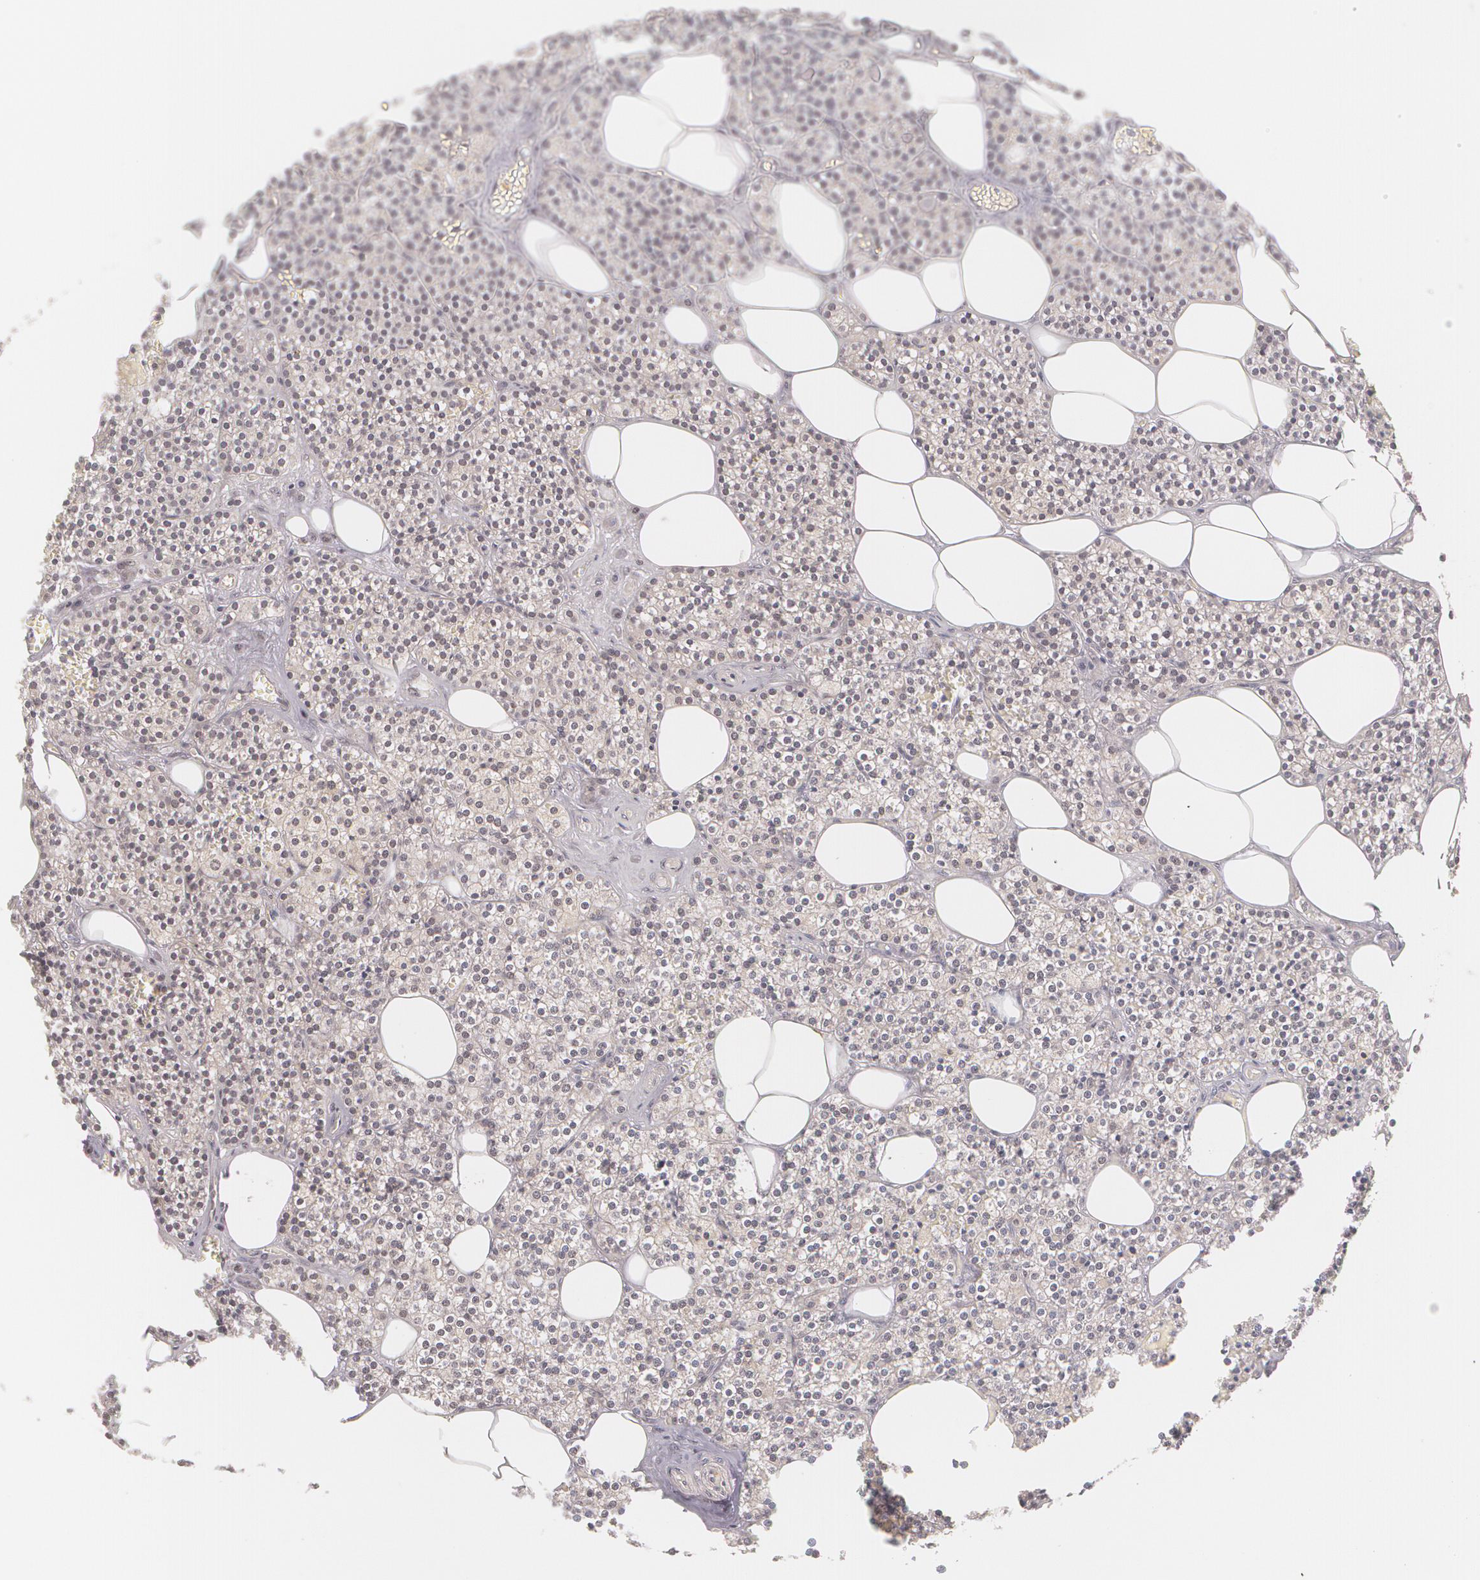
{"staining": {"intensity": "strong", "quantity": "25%-75%", "location": "nuclear"}, "tissue": "parathyroid gland", "cell_type": "Glandular cells", "image_type": "normal", "snomed": [{"axis": "morphology", "description": "Normal tissue, NOS"}, {"axis": "topography", "description": "Parathyroid gland"}], "caption": "The micrograph exhibits immunohistochemical staining of normal parathyroid gland. There is strong nuclear expression is appreciated in approximately 25%-75% of glandular cells.", "gene": "ALX1", "patient": {"sex": "male", "age": 51}}